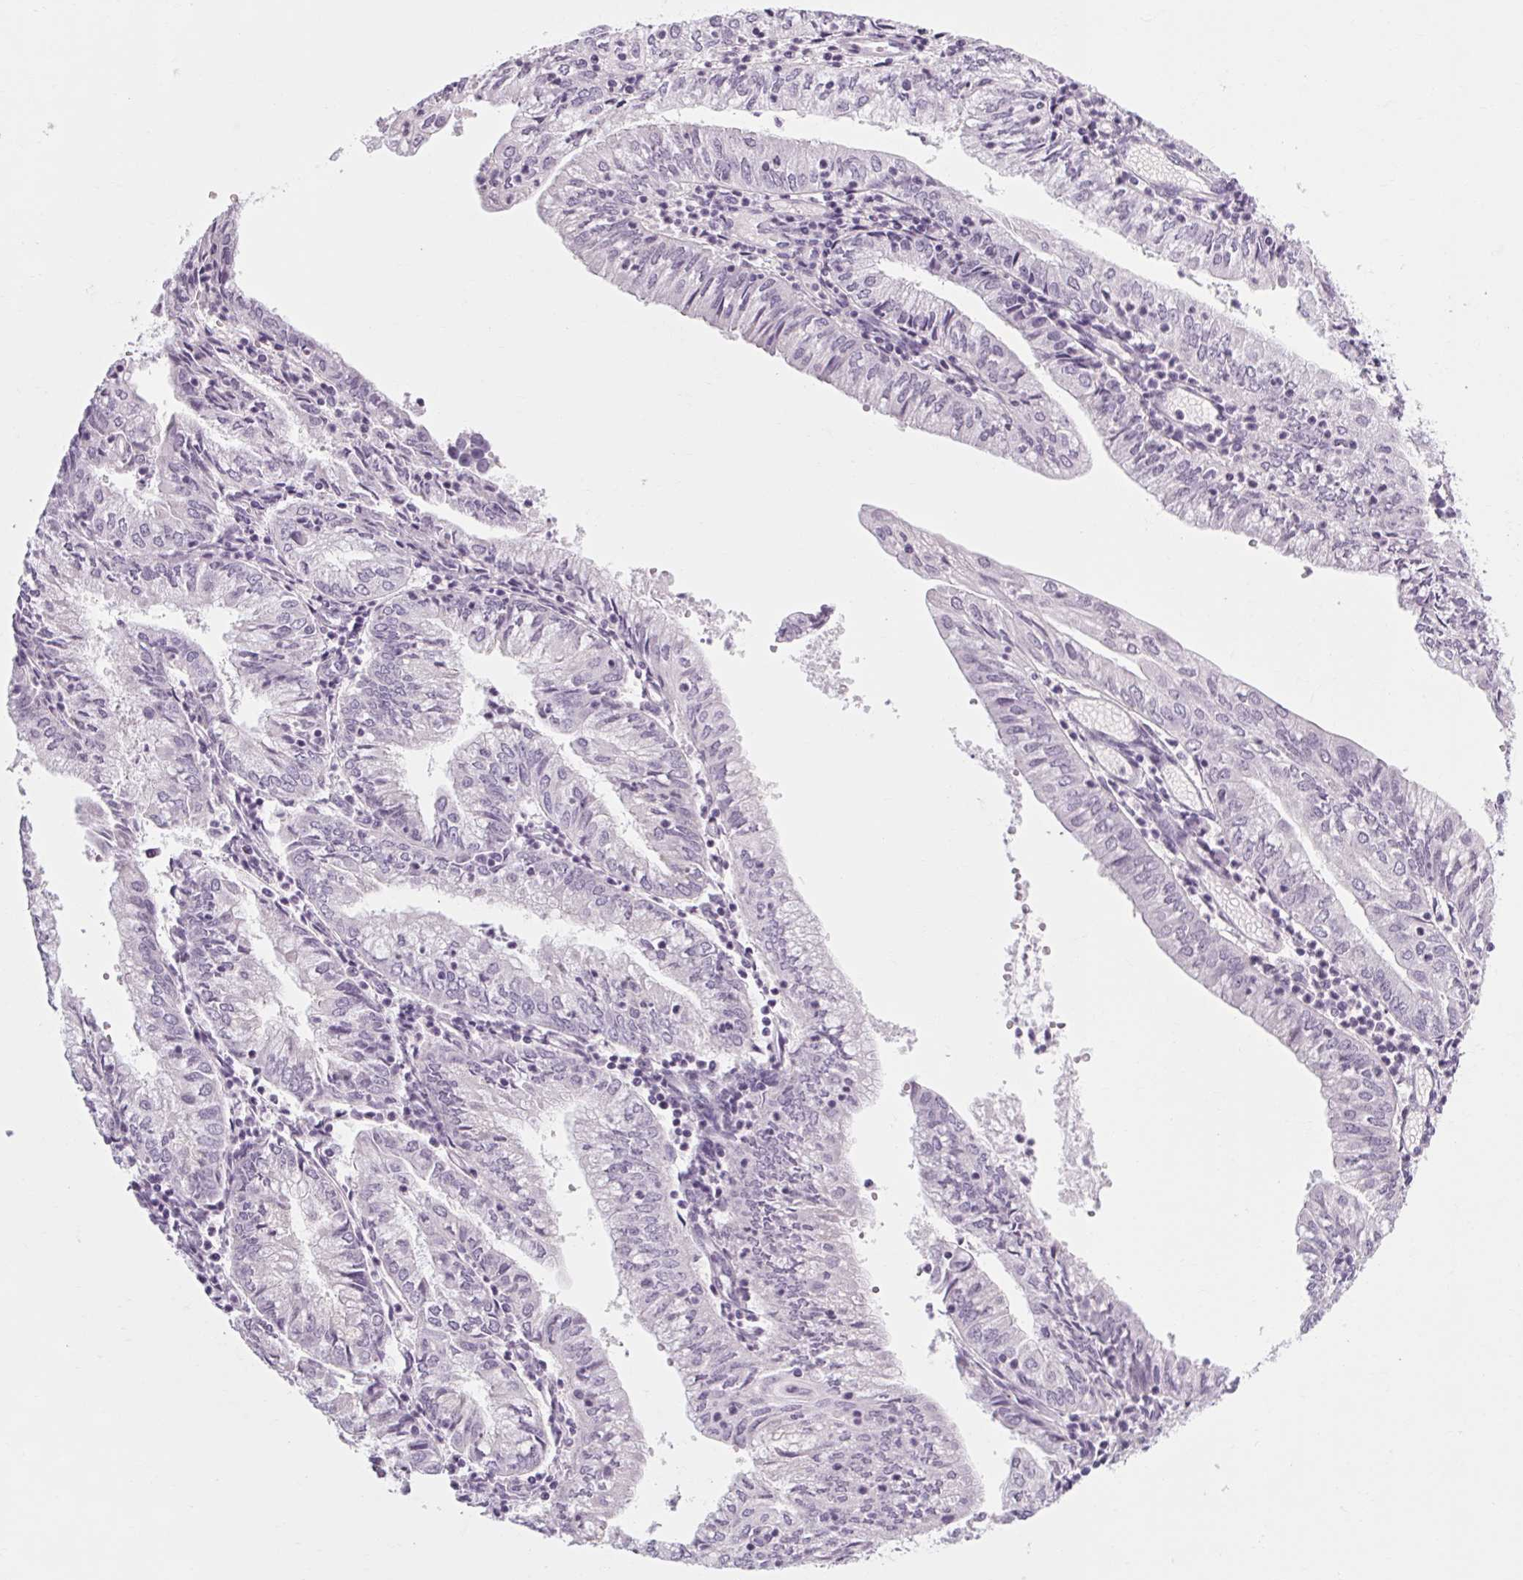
{"staining": {"intensity": "negative", "quantity": "none", "location": "none"}, "tissue": "endometrial cancer", "cell_type": "Tumor cells", "image_type": "cancer", "snomed": [{"axis": "morphology", "description": "Adenocarcinoma, NOS"}, {"axis": "topography", "description": "Endometrium"}], "caption": "DAB immunohistochemical staining of human endometrial adenocarcinoma exhibits no significant positivity in tumor cells.", "gene": "POMC", "patient": {"sex": "female", "age": 55}}